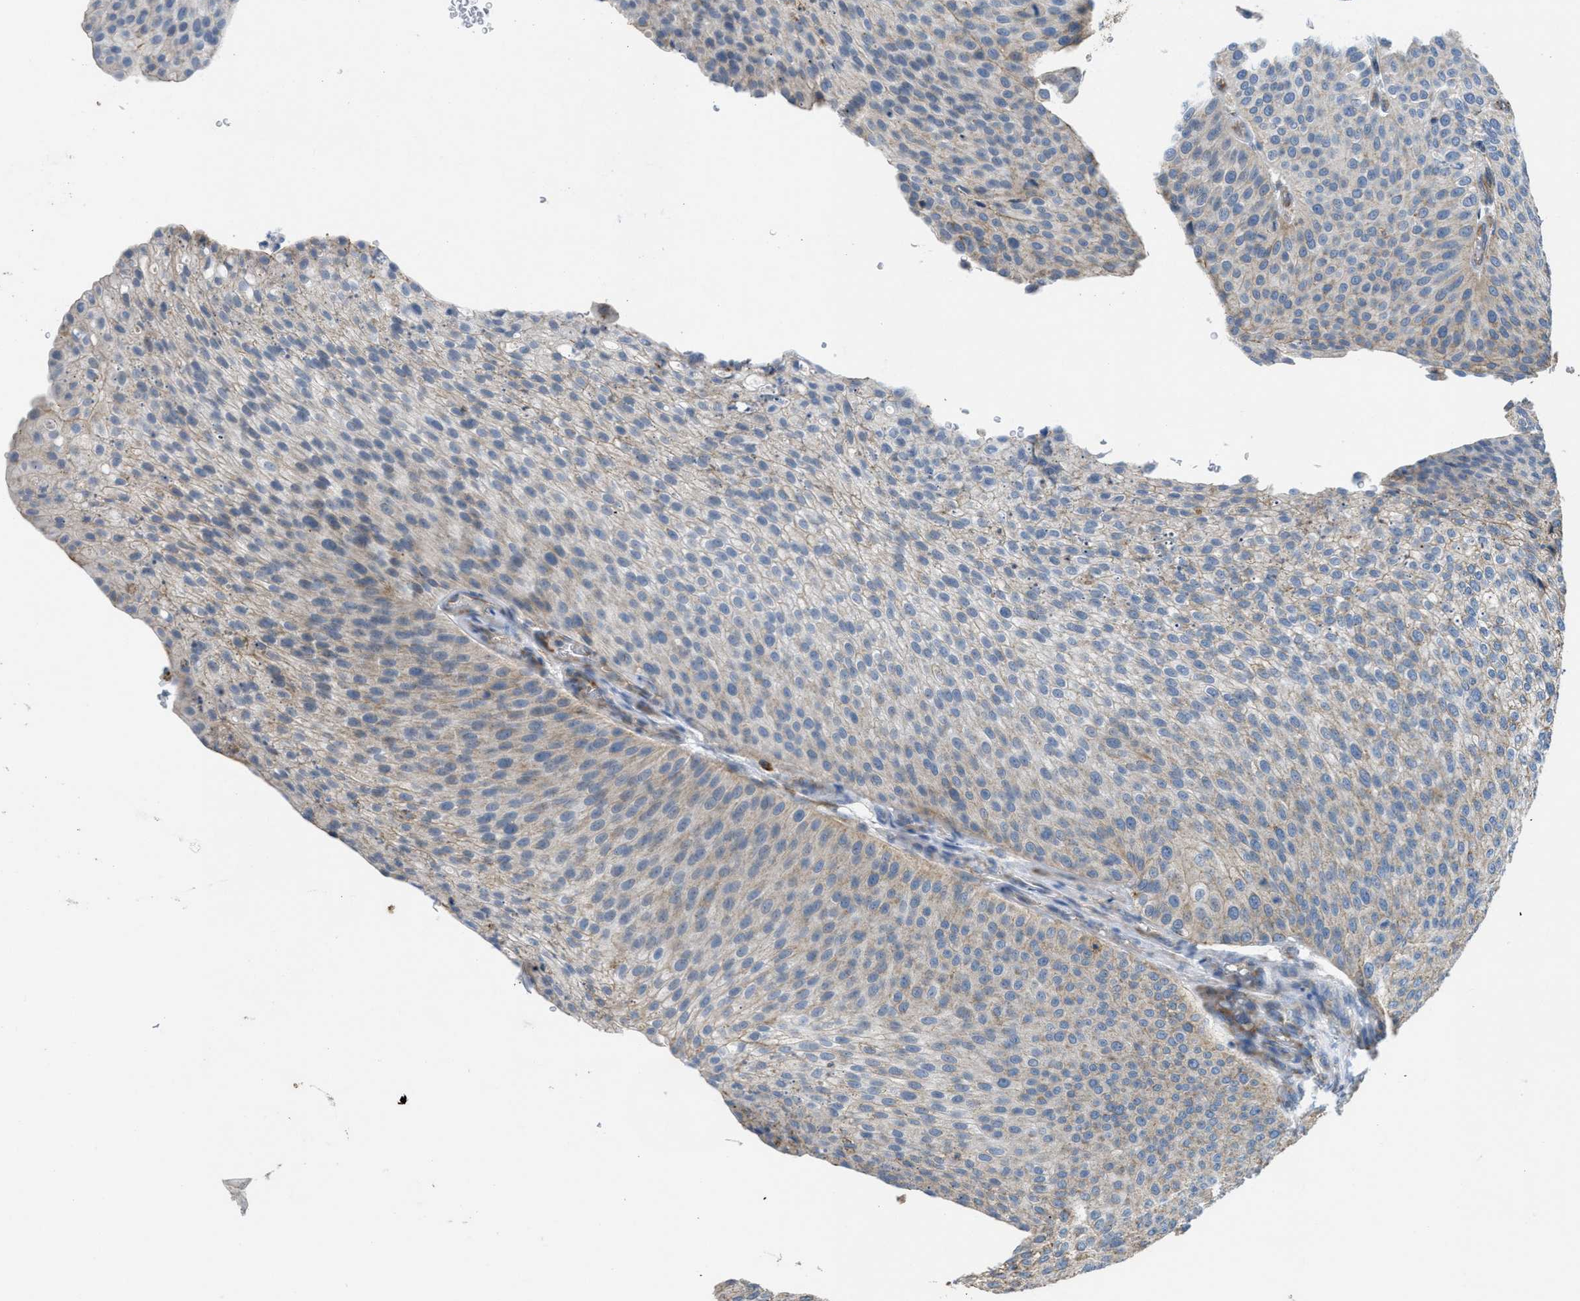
{"staining": {"intensity": "weak", "quantity": "25%-75%", "location": "cytoplasmic/membranous"}, "tissue": "urothelial cancer", "cell_type": "Tumor cells", "image_type": "cancer", "snomed": [{"axis": "morphology", "description": "Urothelial carcinoma, Low grade"}, {"axis": "topography", "description": "Smooth muscle"}, {"axis": "topography", "description": "Urinary bladder"}], "caption": "Immunohistochemical staining of urothelial cancer demonstrates weak cytoplasmic/membranous protein expression in approximately 25%-75% of tumor cells.", "gene": "BTN3A1", "patient": {"sex": "male", "age": 60}}